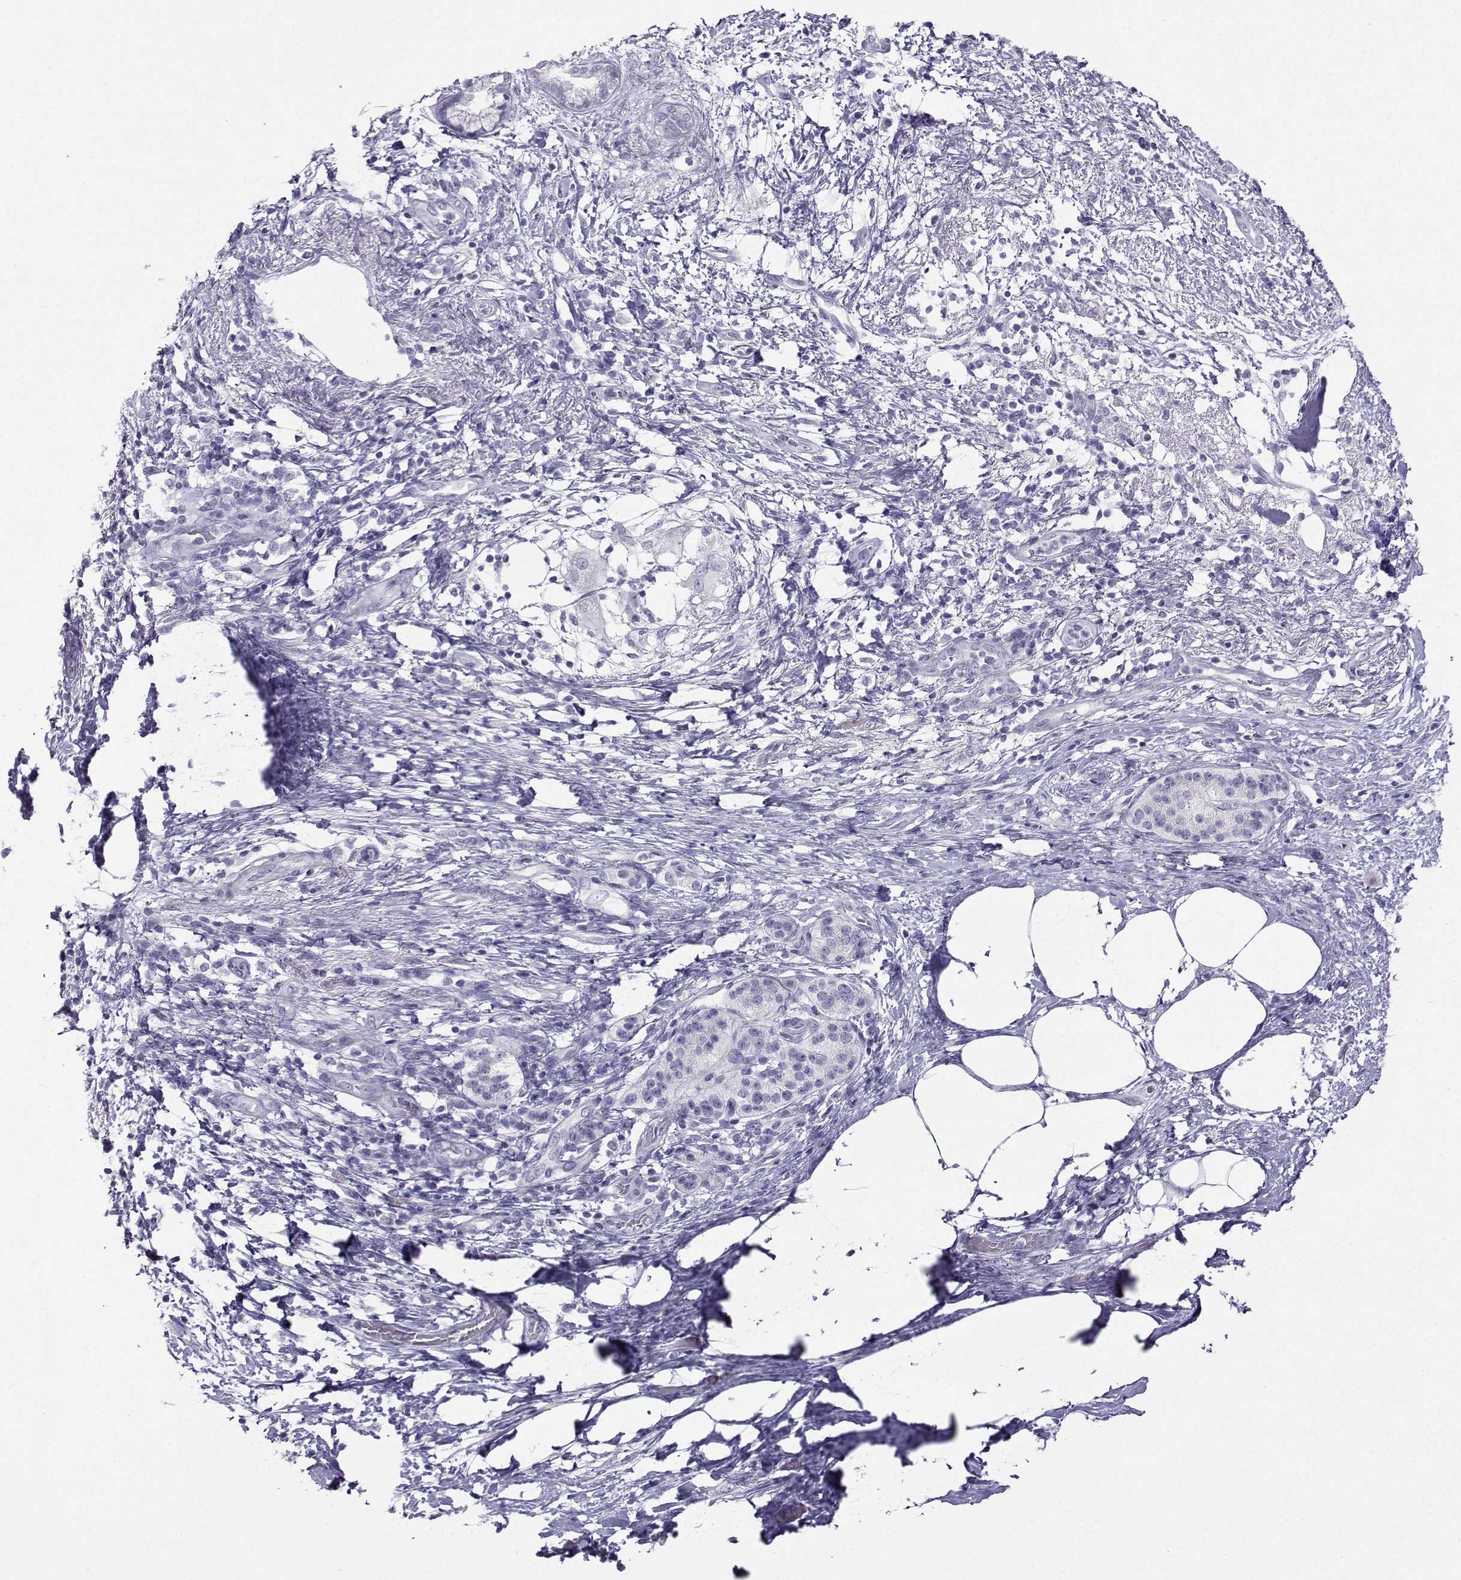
{"staining": {"intensity": "negative", "quantity": "none", "location": "none"}, "tissue": "pancreatic cancer", "cell_type": "Tumor cells", "image_type": "cancer", "snomed": [{"axis": "morphology", "description": "Adenocarcinoma, NOS"}, {"axis": "topography", "description": "Pancreas"}], "caption": "Pancreatic cancer (adenocarcinoma) was stained to show a protein in brown. There is no significant expression in tumor cells. (Immunohistochemistry, brightfield microscopy, high magnification).", "gene": "KIF17", "patient": {"sex": "female", "age": 72}}